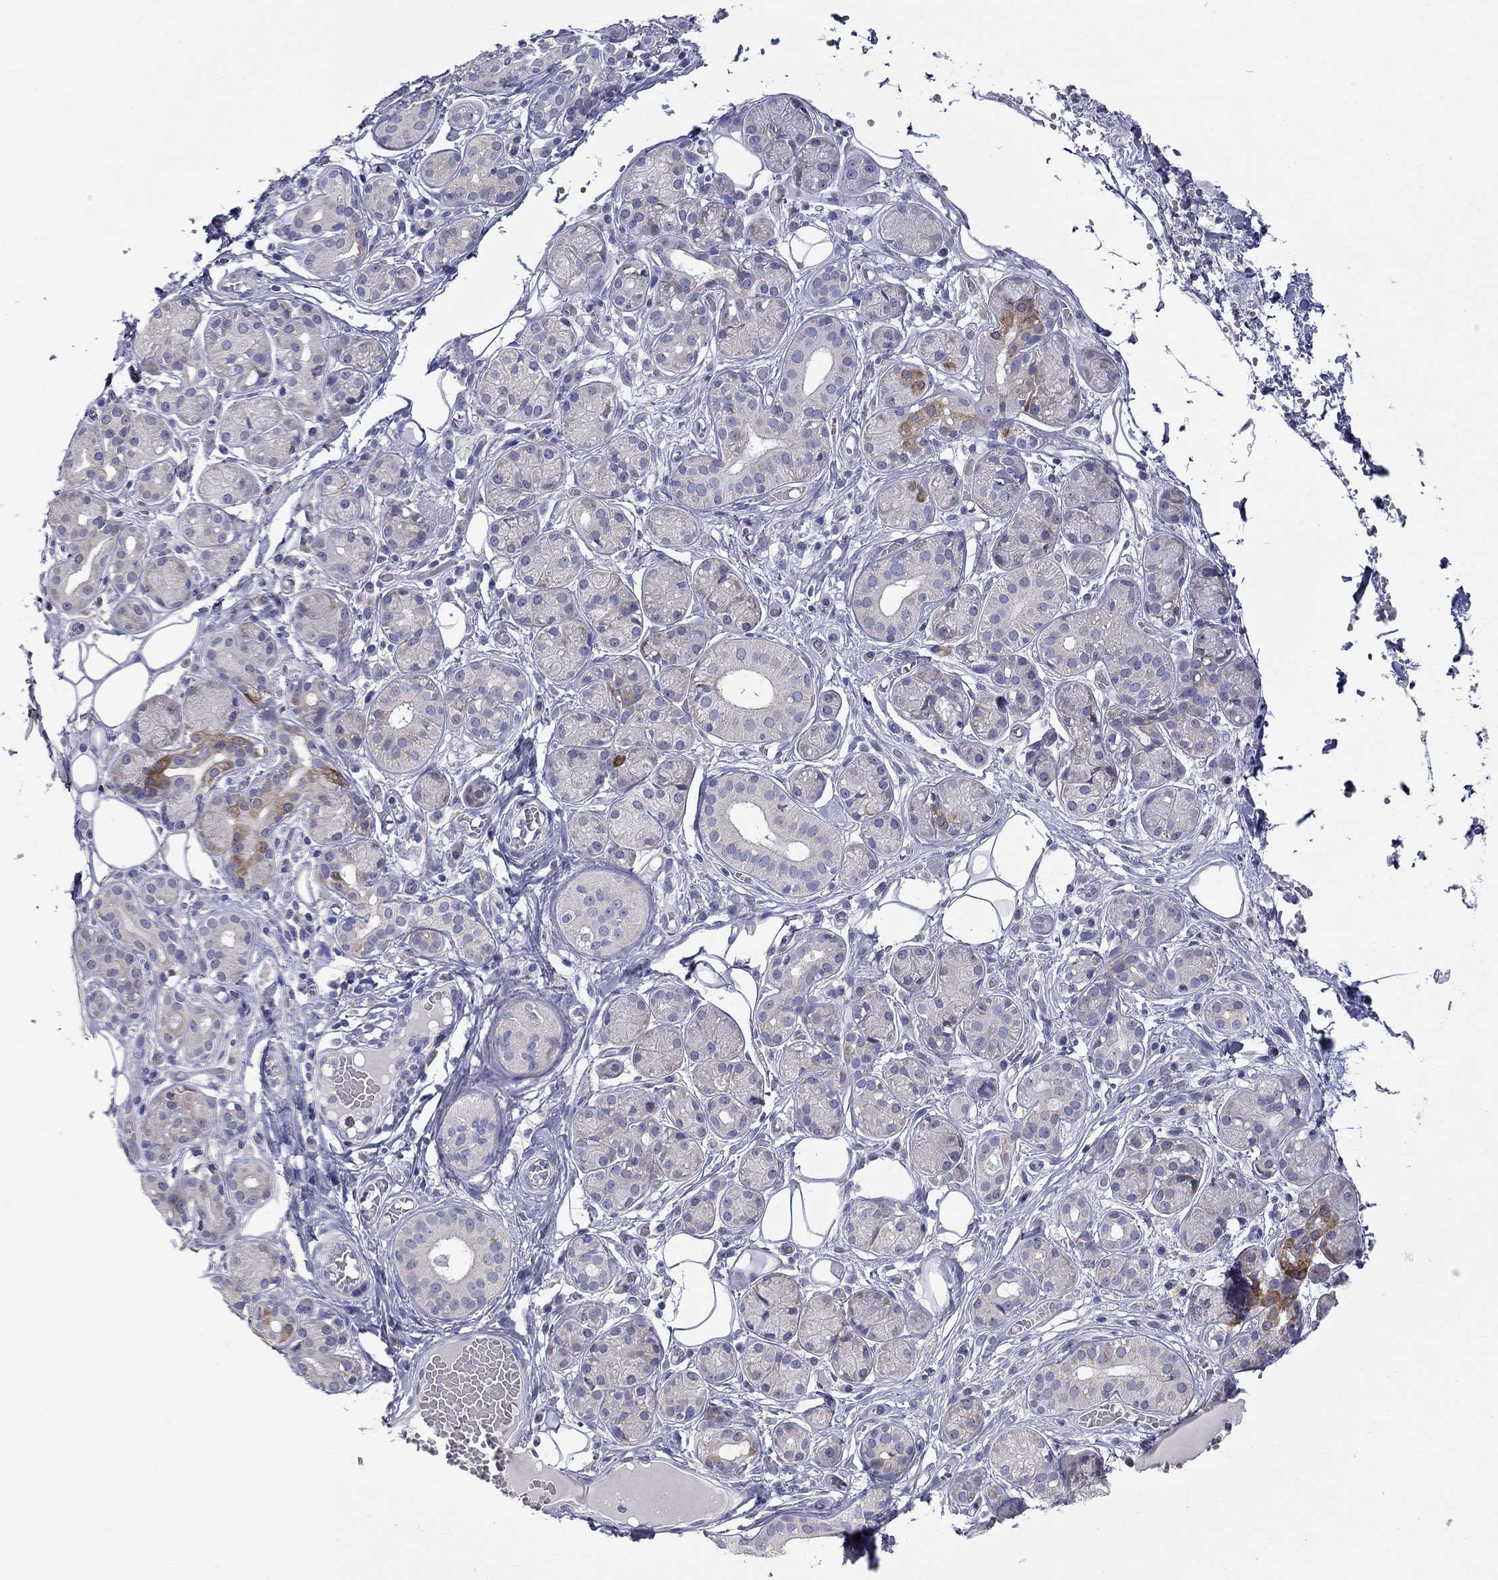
{"staining": {"intensity": "moderate", "quantity": "<25%", "location": "cytoplasmic/membranous"}, "tissue": "salivary gland", "cell_type": "Glandular cells", "image_type": "normal", "snomed": [{"axis": "morphology", "description": "Normal tissue, NOS"}, {"axis": "topography", "description": "Salivary gland"}, {"axis": "topography", "description": "Peripheral nerve tissue"}], "caption": "IHC staining of benign salivary gland, which displays low levels of moderate cytoplasmic/membranous positivity in approximately <25% of glandular cells indicating moderate cytoplasmic/membranous protein expression. The staining was performed using DAB (3,3'-diaminobenzidine) (brown) for protein detection and nuclei were counterstained in hematoxylin (blue).", "gene": "QRFPR", "patient": {"sex": "male", "age": 71}}